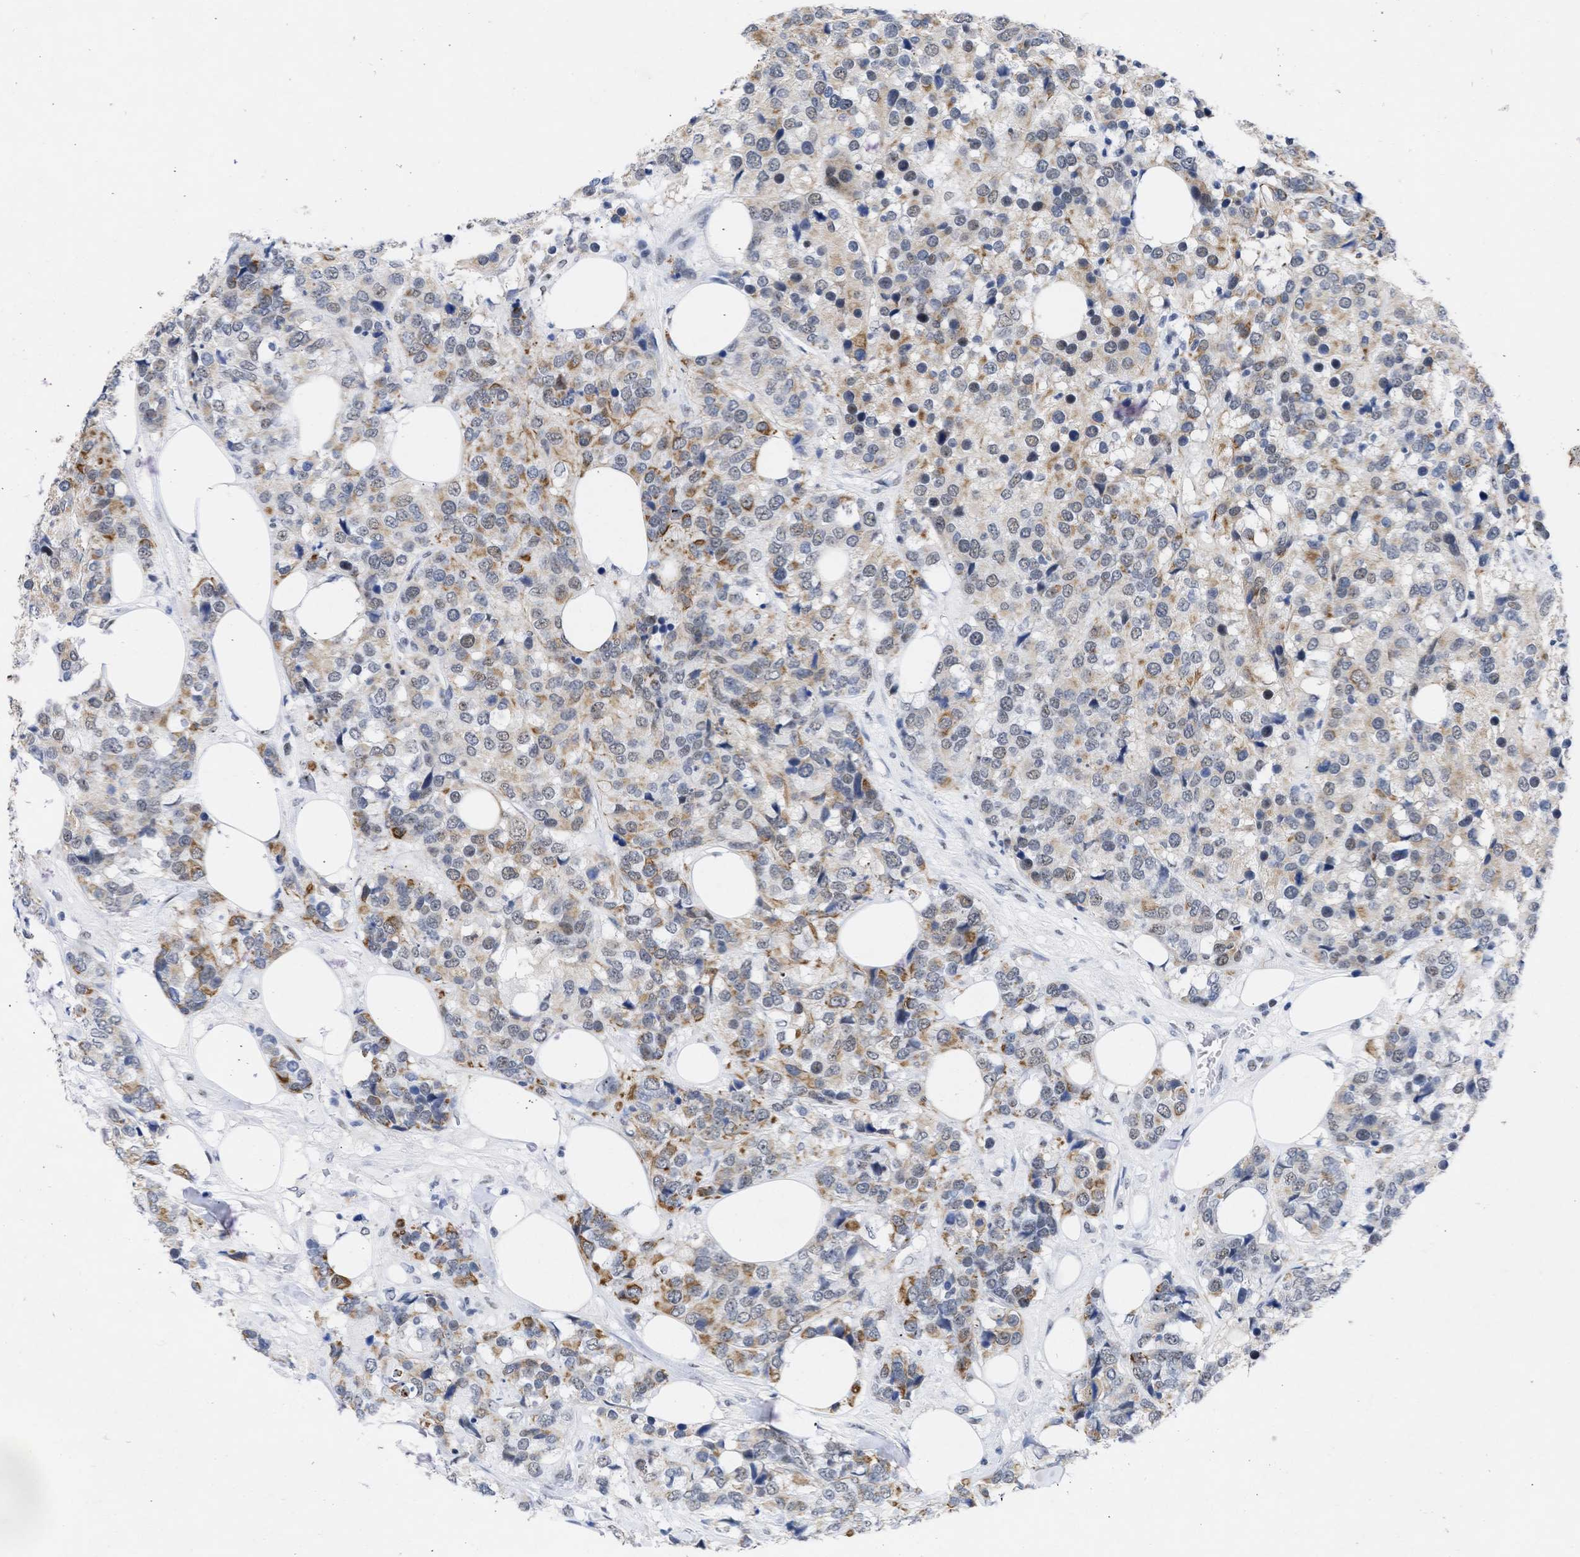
{"staining": {"intensity": "moderate", "quantity": ">75%", "location": "cytoplasmic/membranous,nuclear"}, "tissue": "breast cancer", "cell_type": "Tumor cells", "image_type": "cancer", "snomed": [{"axis": "morphology", "description": "Lobular carcinoma"}, {"axis": "topography", "description": "Breast"}], "caption": "An image of human breast lobular carcinoma stained for a protein demonstrates moderate cytoplasmic/membranous and nuclear brown staining in tumor cells.", "gene": "DDX41", "patient": {"sex": "female", "age": 59}}